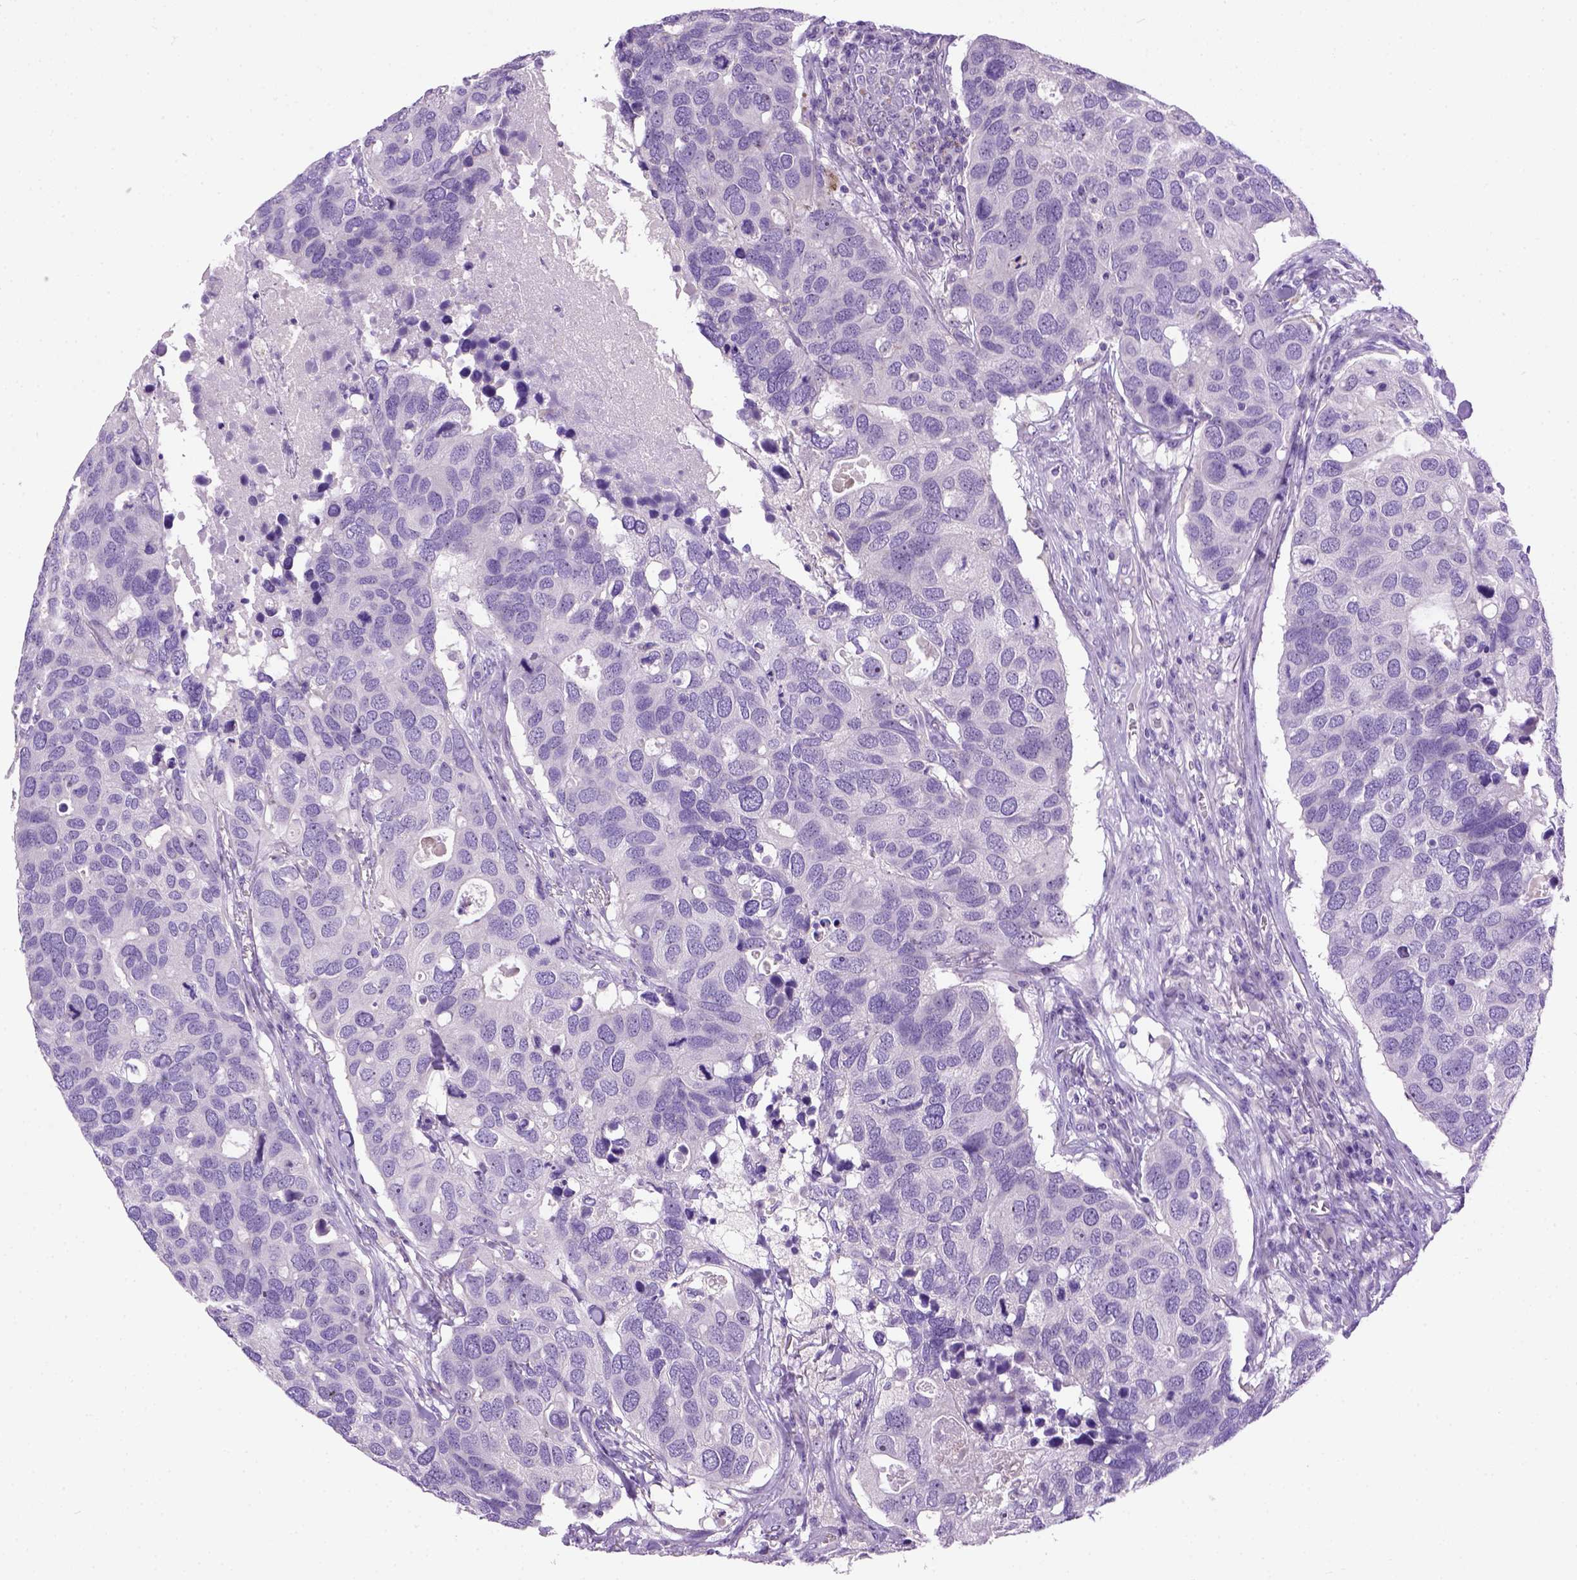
{"staining": {"intensity": "negative", "quantity": "none", "location": "none"}, "tissue": "breast cancer", "cell_type": "Tumor cells", "image_type": "cancer", "snomed": [{"axis": "morphology", "description": "Duct carcinoma"}, {"axis": "topography", "description": "Breast"}], "caption": "IHC of breast cancer shows no positivity in tumor cells.", "gene": "UTP4", "patient": {"sex": "female", "age": 83}}